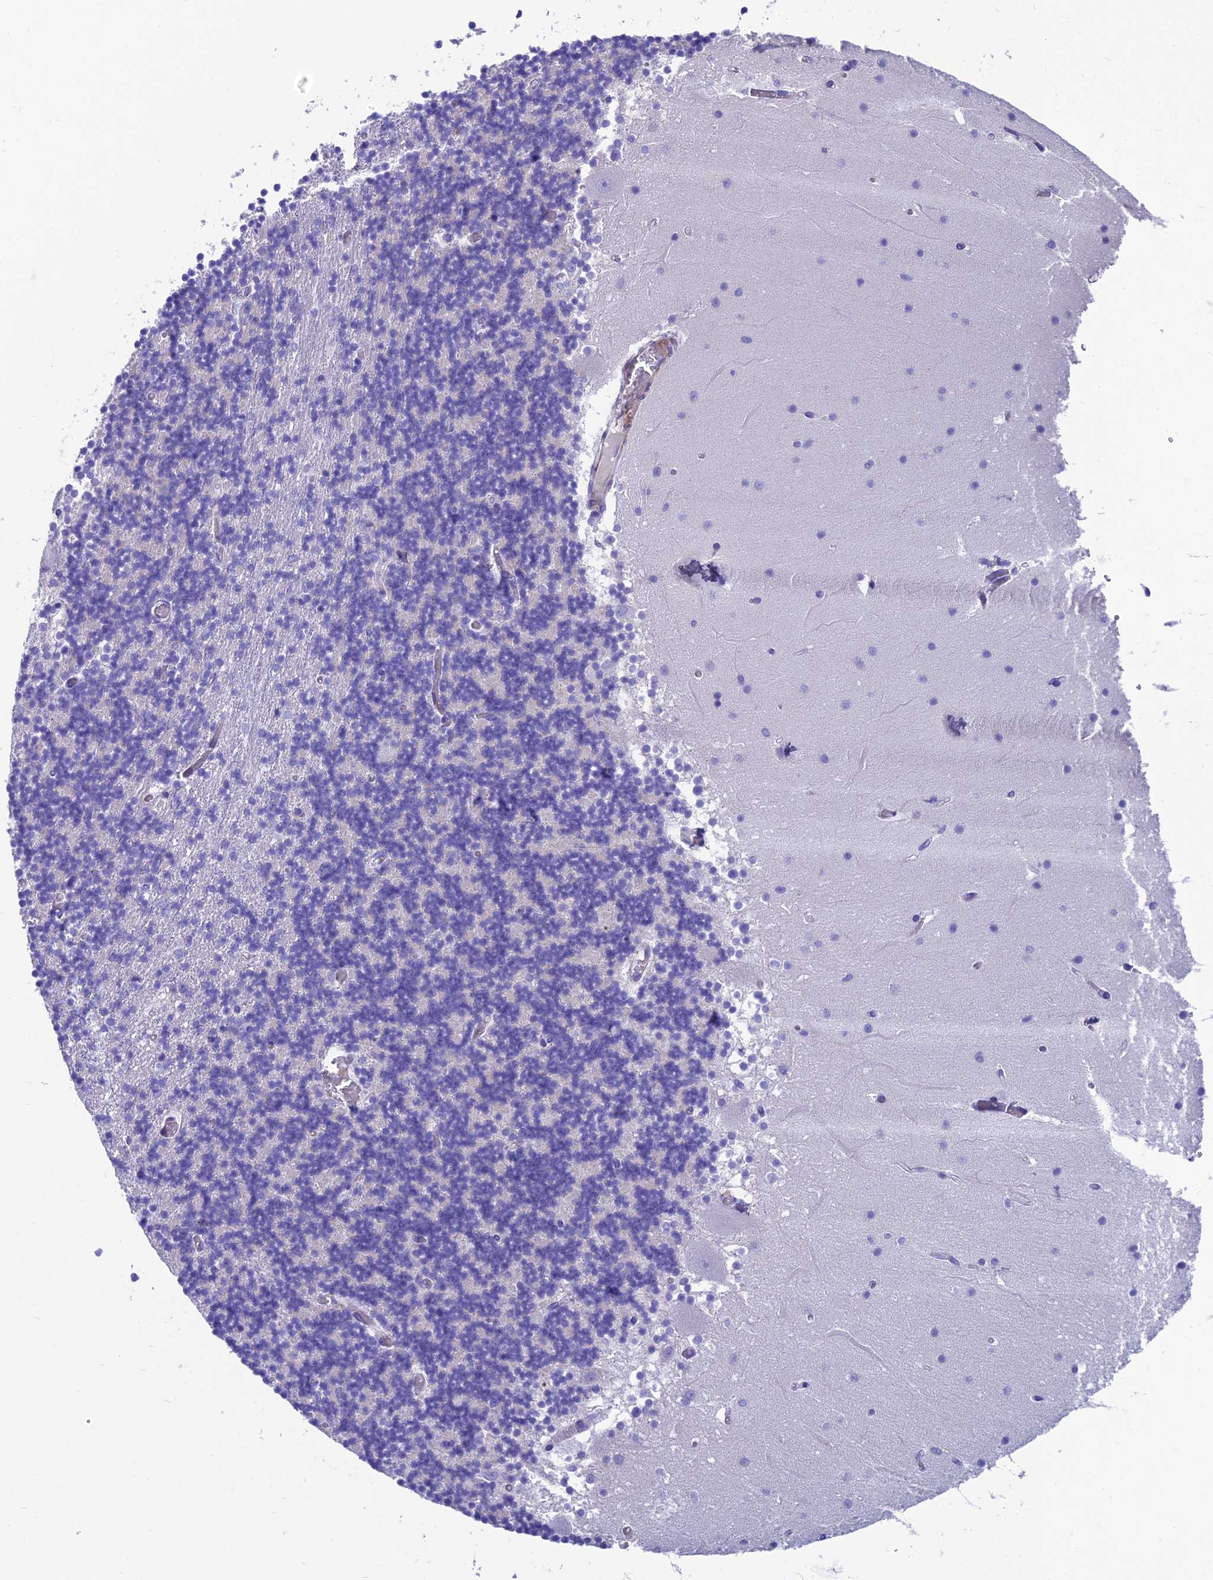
{"staining": {"intensity": "negative", "quantity": "none", "location": "none"}, "tissue": "cerebellum", "cell_type": "Cells in granular layer", "image_type": "normal", "snomed": [{"axis": "morphology", "description": "Normal tissue, NOS"}, {"axis": "topography", "description": "Cerebellum"}], "caption": "Immunohistochemistry (IHC) of unremarkable cerebellum demonstrates no staining in cells in granular layer. Brightfield microscopy of IHC stained with DAB (brown) and hematoxylin (blue), captured at high magnification.", "gene": "GNG11", "patient": {"sex": "female", "age": 28}}